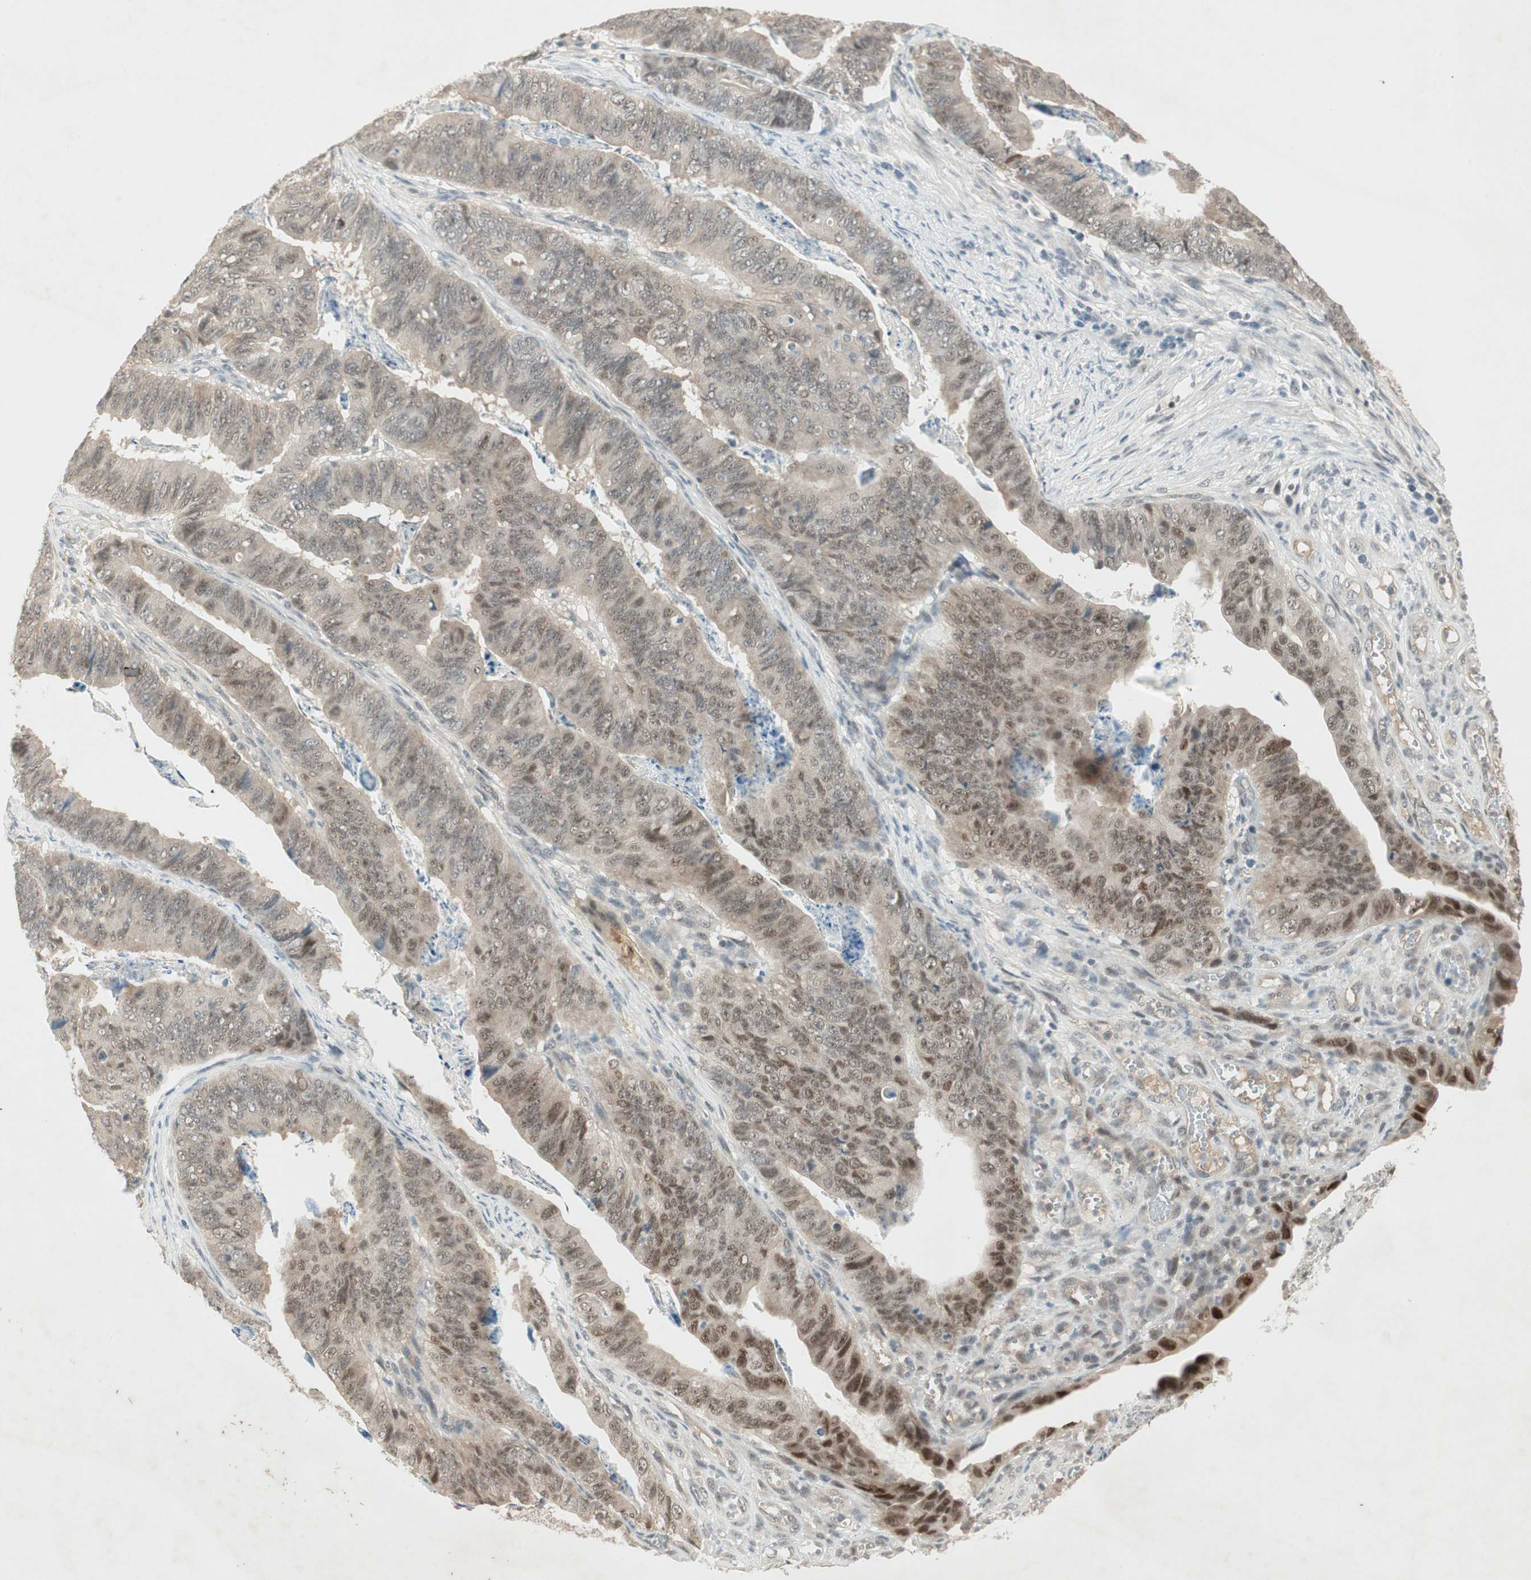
{"staining": {"intensity": "moderate", "quantity": "25%-75%", "location": "cytoplasmic/membranous,nuclear"}, "tissue": "stomach cancer", "cell_type": "Tumor cells", "image_type": "cancer", "snomed": [{"axis": "morphology", "description": "Adenocarcinoma, NOS"}, {"axis": "topography", "description": "Stomach, lower"}], "caption": "Human stomach cancer stained with a brown dye shows moderate cytoplasmic/membranous and nuclear positive expression in about 25%-75% of tumor cells.", "gene": "RNGTT", "patient": {"sex": "male", "age": 77}}